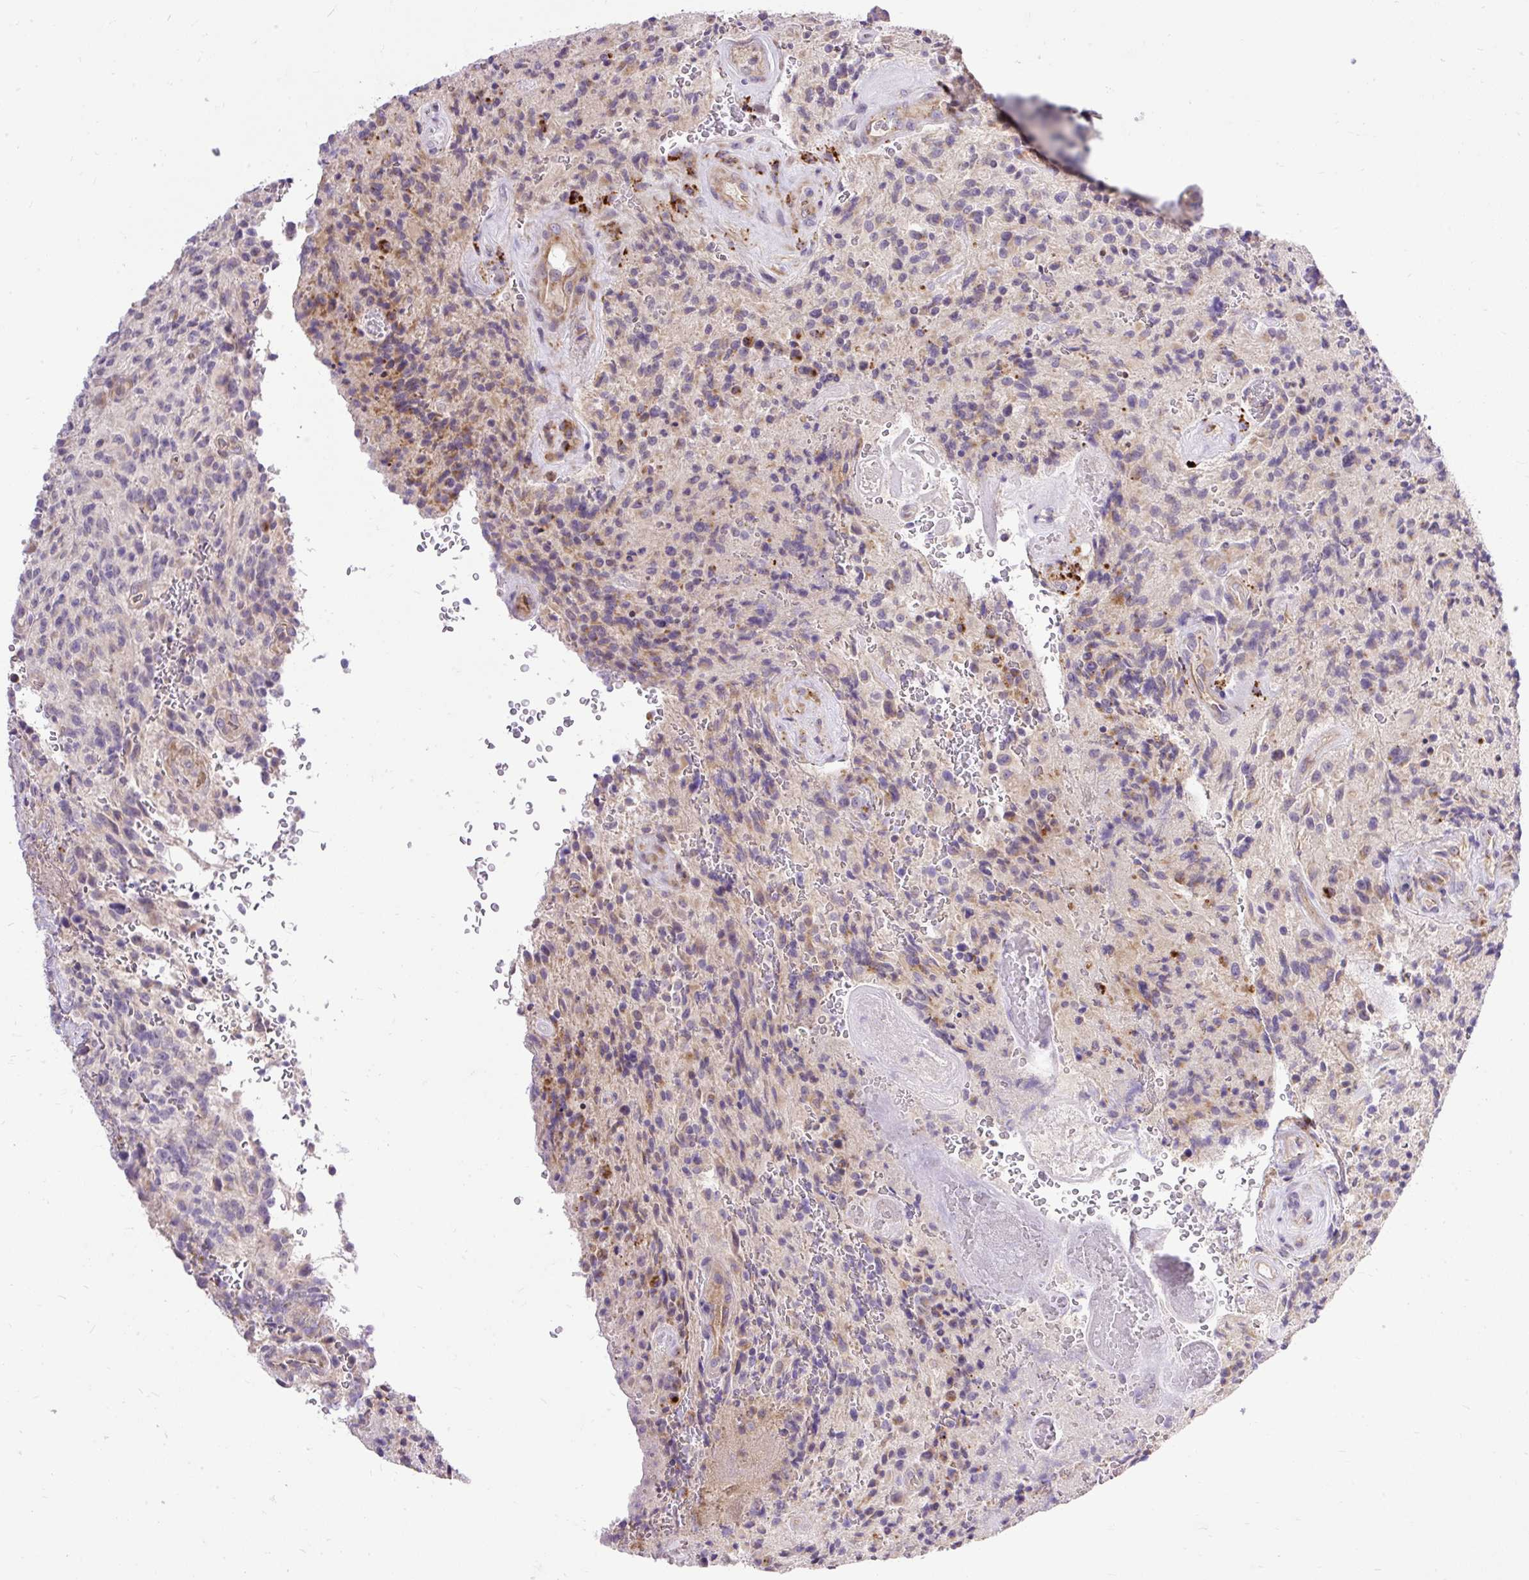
{"staining": {"intensity": "weak", "quantity": "<25%", "location": "cytoplasmic/membranous"}, "tissue": "glioma", "cell_type": "Tumor cells", "image_type": "cancer", "snomed": [{"axis": "morphology", "description": "Normal tissue, NOS"}, {"axis": "morphology", "description": "Glioma, malignant, High grade"}, {"axis": "topography", "description": "Cerebral cortex"}], "caption": "Human high-grade glioma (malignant) stained for a protein using IHC exhibits no staining in tumor cells.", "gene": "HEXB", "patient": {"sex": "male", "age": 56}}